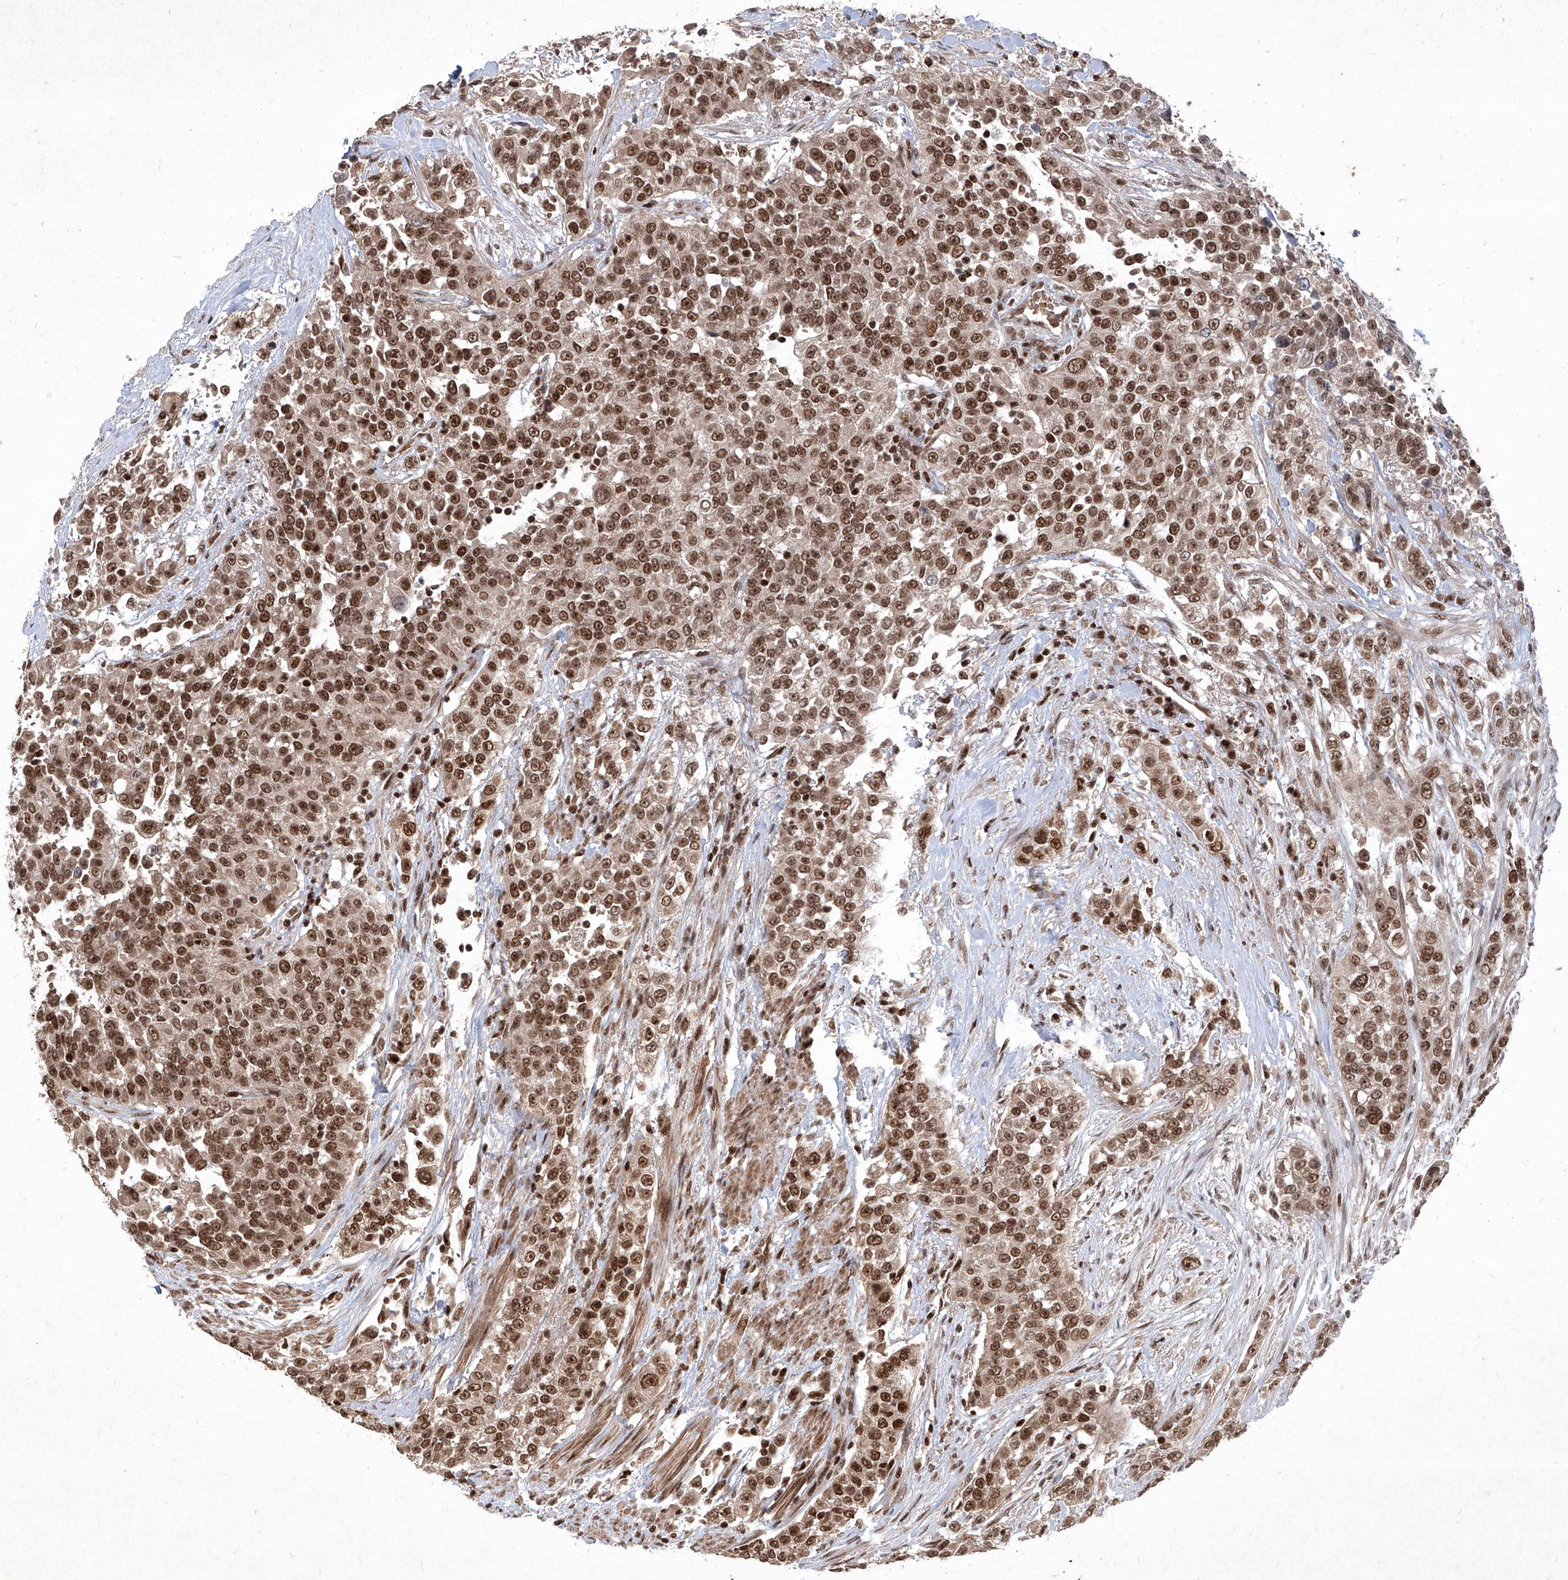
{"staining": {"intensity": "strong", "quantity": ">75%", "location": "nuclear"}, "tissue": "urothelial cancer", "cell_type": "Tumor cells", "image_type": "cancer", "snomed": [{"axis": "morphology", "description": "Urothelial carcinoma, High grade"}, {"axis": "topography", "description": "Urinary bladder"}], "caption": "Immunohistochemical staining of human urothelial cancer reveals high levels of strong nuclear protein positivity in about >75% of tumor cells.", "gene": "IRF2", "patient": {"sex": "female", "age": 80}}